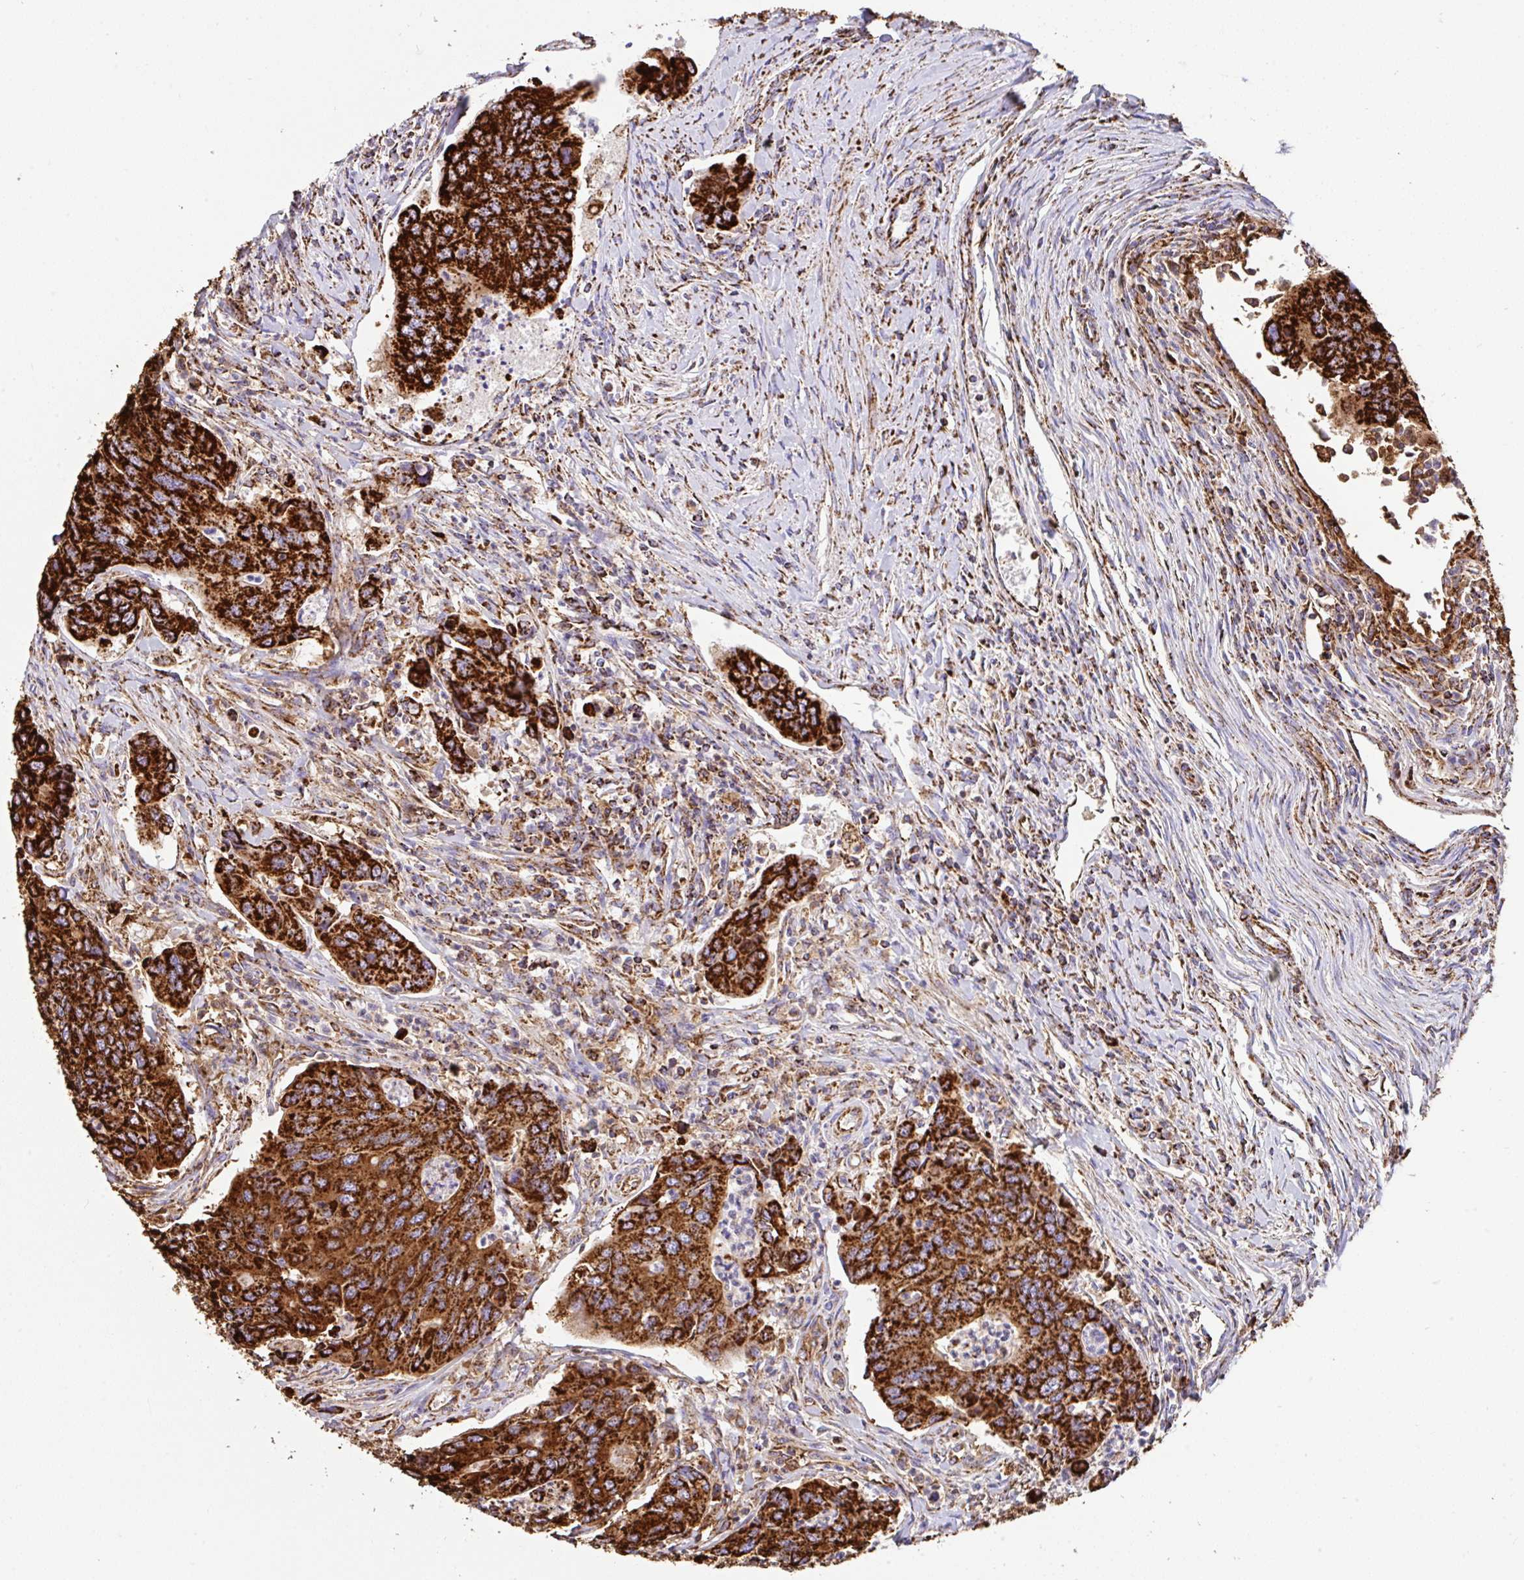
{"staining": {"intensity": "strong", "quantity": ">75%", "location": "cytoplasmic/membranous"}, "tissue": "colorectal cancer", "cell_type": "Tumor cells", "image_type": "cancer", "snomed": [{"axis": "morphology", "description": "Adenocarcinoma, NOS"}, {"axis": "topography", "description": "Colon"}], "caption": "IHC micrograph of neoplastic tissue: human adenocarcinoma (colorectal) stained using immunohistochemistry (IHC) exhibits high levels of strong protein expression localized specifically in the cytoplasmic/membranous of tumor cells, appearing as a cytoplasmic/membranous brown color.", "gene": "ANKRD33B", "patient": {"sex": "female", "age": 67}}